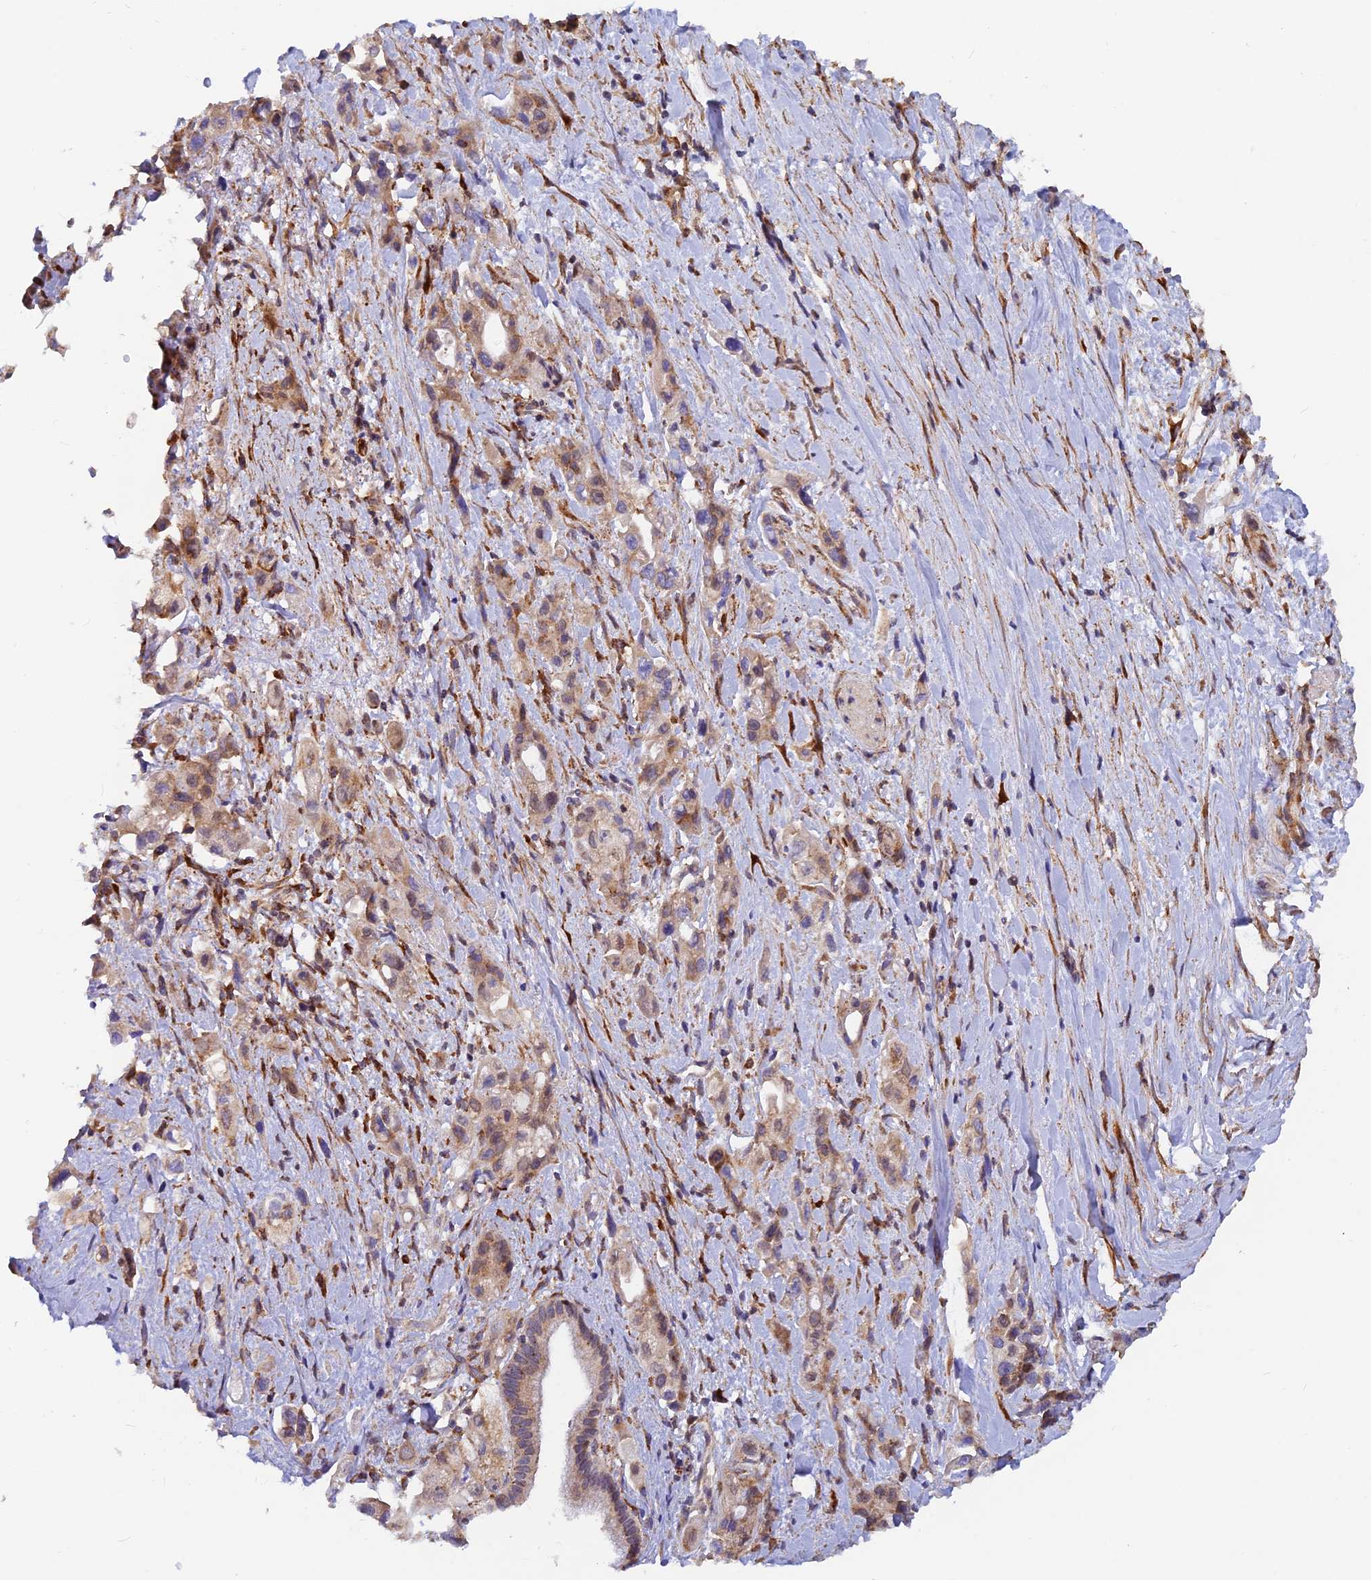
{"staining": {"intensity": "moderate", "quantity": ">75%", "location": "cytoplasmic/membranous"}, "tissue": "pancreatic cancer", "cell_type": "Tumor cells", "image_type": "cancer", "snomed": [{"axis": "morphology", "description": "Adenocarcinoma, NOS"}, {"axis": "topography", "description": "Pancreas"}], "caption": "The immunohistochemical stain labels moderate cytoplasmic/membranous expression in tumor cells of pancreatic adenocarcinoma tissue.", "gene": "VSTM2L", "patient": {"sex": "female", "age": 66}}